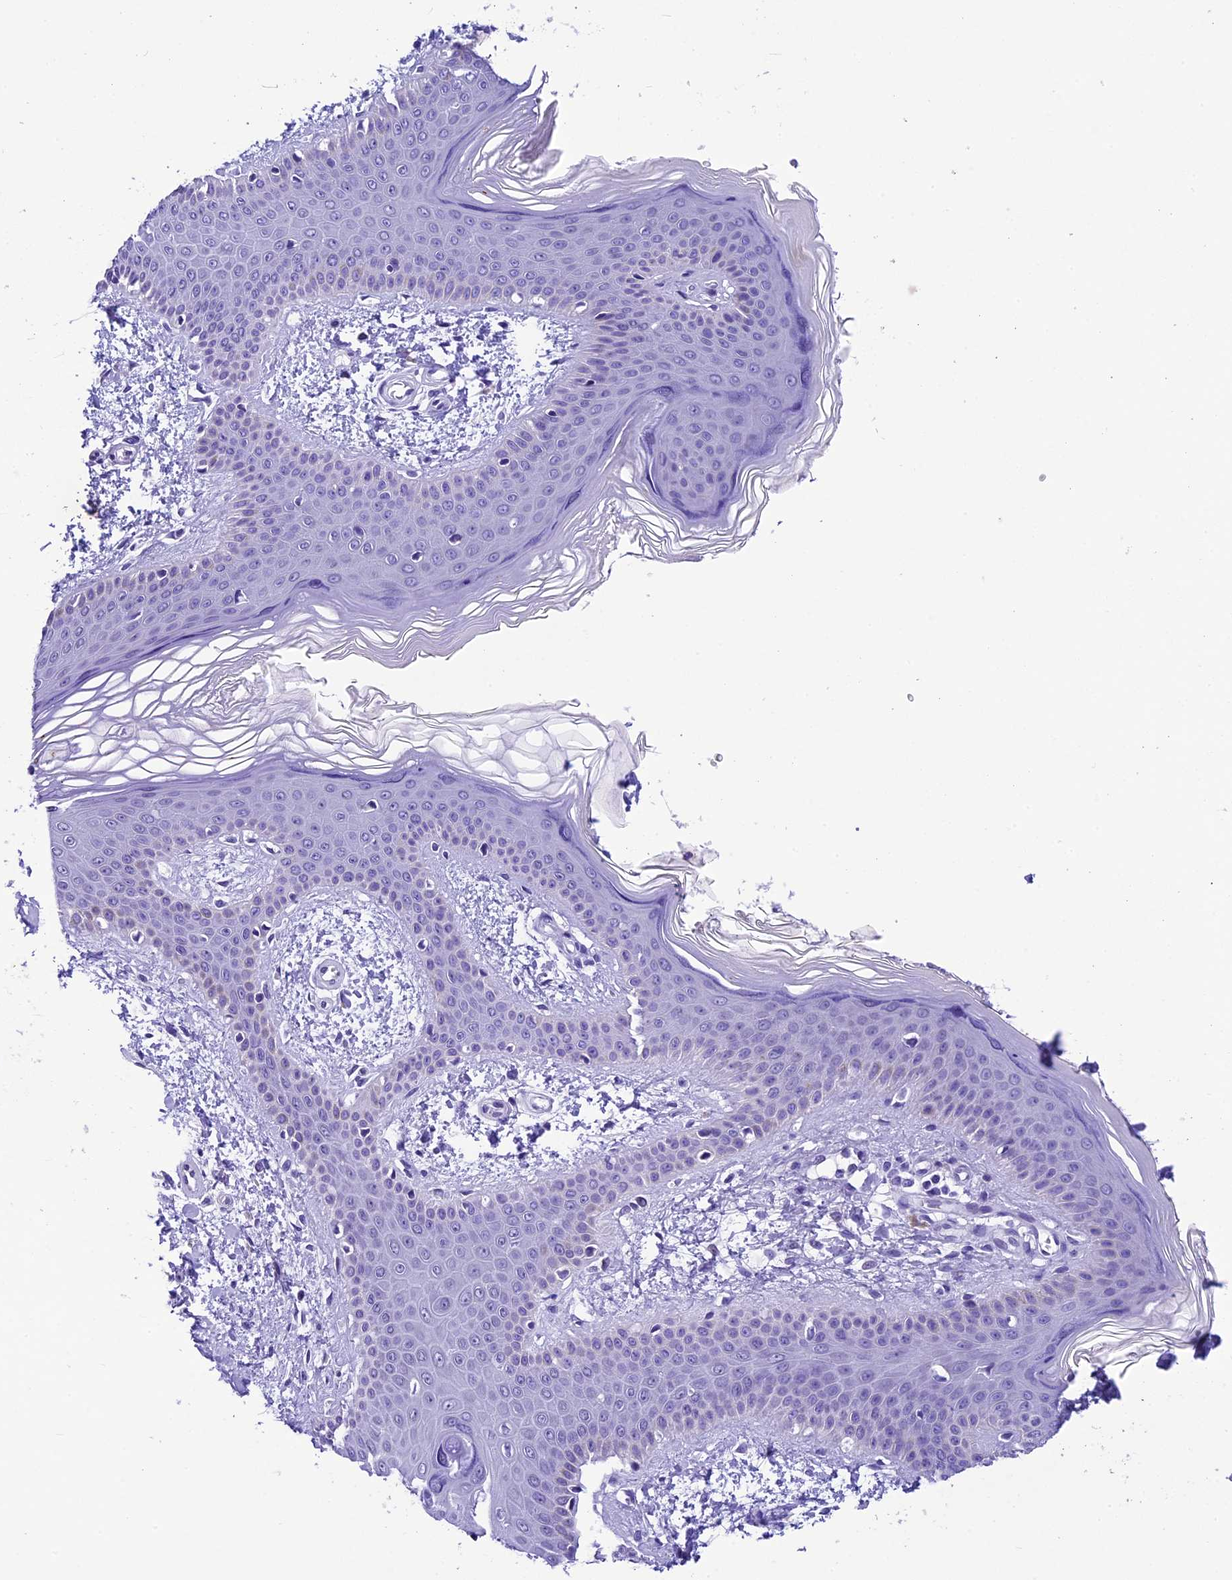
{"staining": {"intensity": "negative", "quantity": "none", "location": "none"}, "tissue": "skin", "cell_type": "Fibroblasts", "image_type": "normal", "snomed": [{"axis": "morphology", "description": "Normal tissue, NOS"}, {"axis": "topography", "description": "Skin"}], "caption": "A micrograph of human skin is negative for staining in fibroblasts. (DAB (3,3'-diaminobenzidine) immunohistochemistry visualized using brightfield microscopy, high magnification).", "gene": "METTL25", "patient": {"sex": "male", "age": 37}}